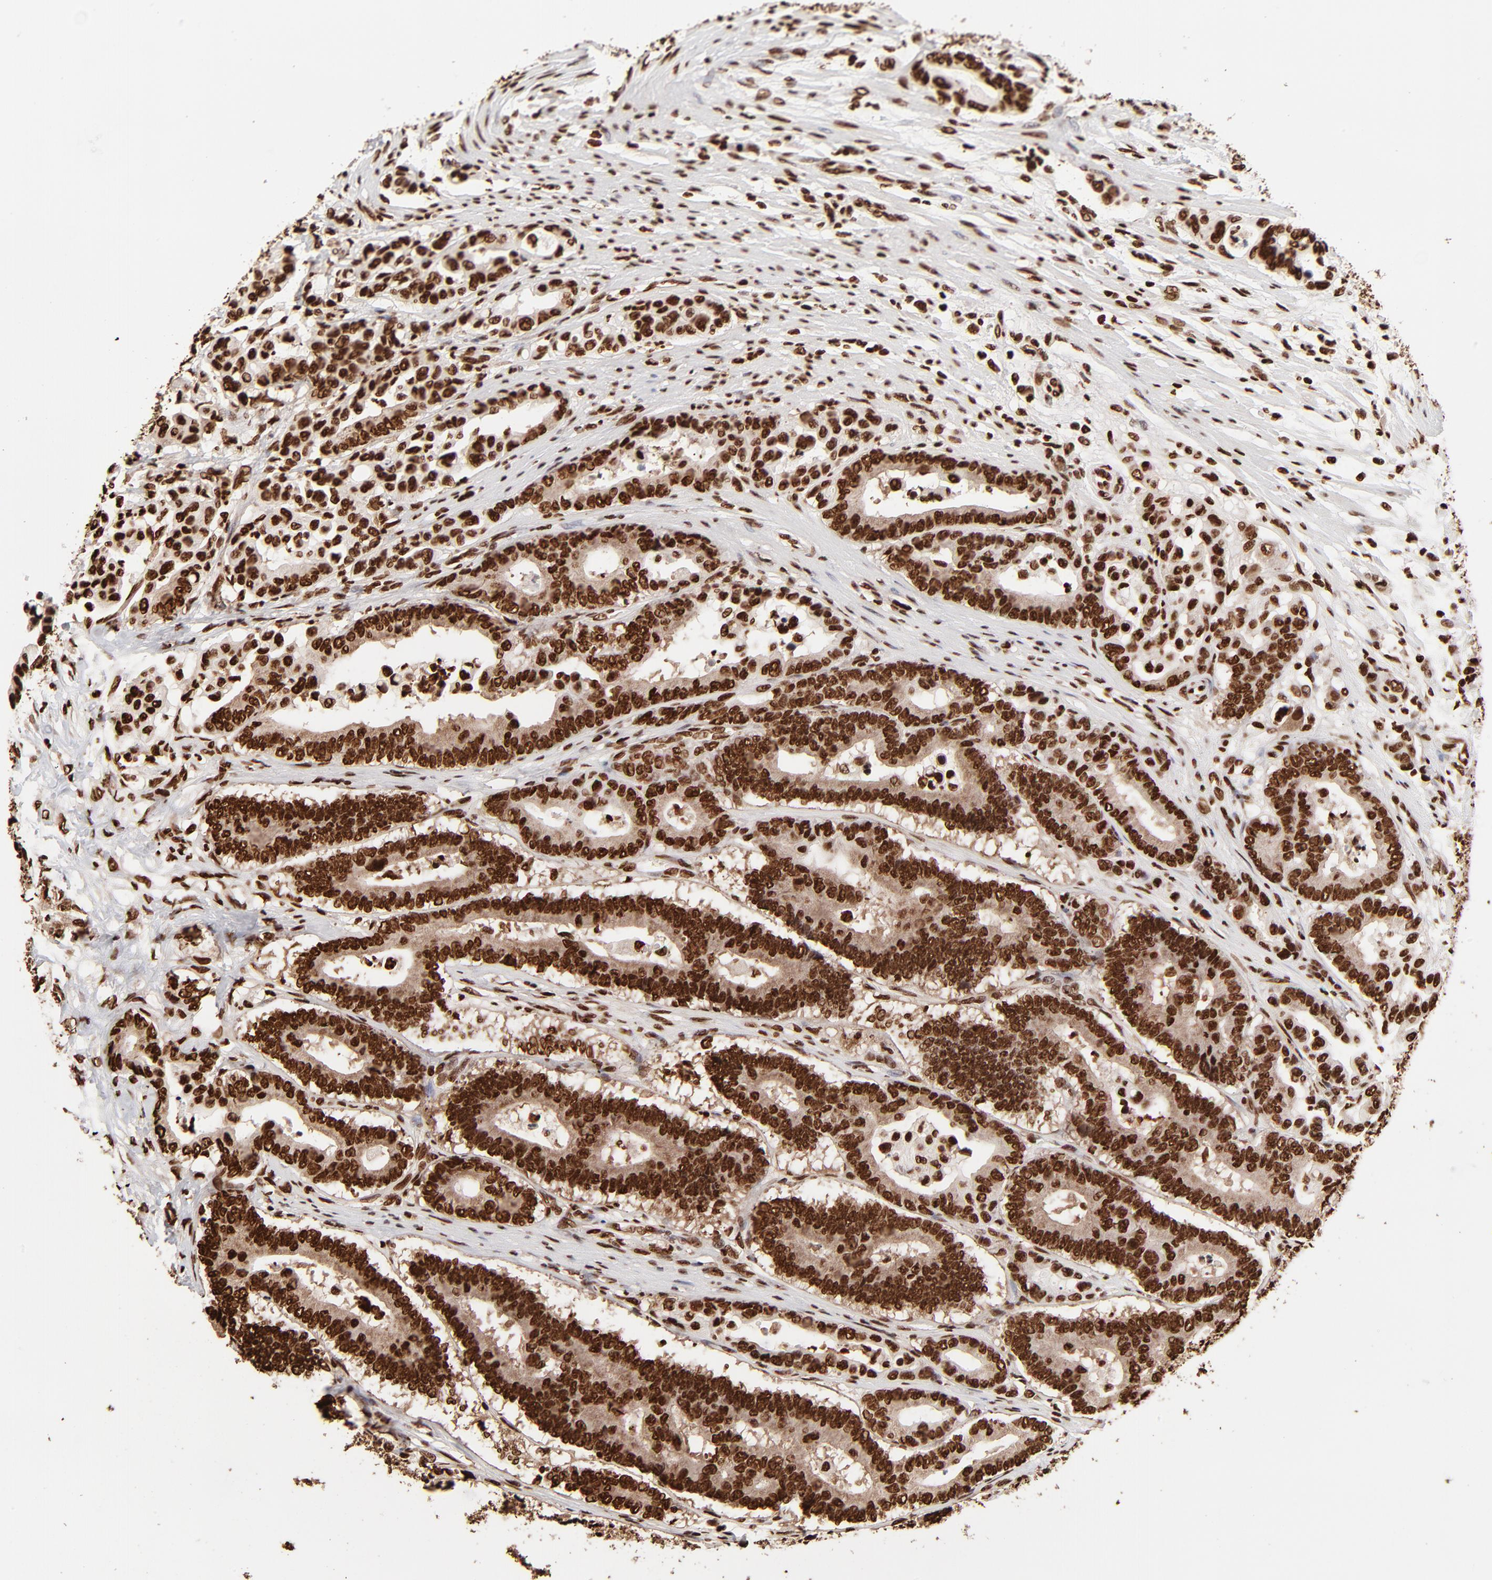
{"staining": {"intensity": "strong", "quantity": ">75%", "location": "cytoplasmic/membranous,nuclear"}, "tissue": "colorectal cancer", "cell_type": "Tumor cells", "image_type": "cancer", "snomed": [{"axis": "morphology", "description": "Normal tissue, NOS"}, {"axis": "morphology", "description": "Adenocarcinoma, NOS"}, {"axis": "topography", "description": "Colon"}], "caption": "DAB immunohistochemical staining of human colorectal cancer (adenocarcinoma) reveals strong cytoplasmic/membranous and nuclear protein expression in about >75% of tumor cells.", "gene": "ZNF544", "patient": {"sex": "male", "age": 82}}